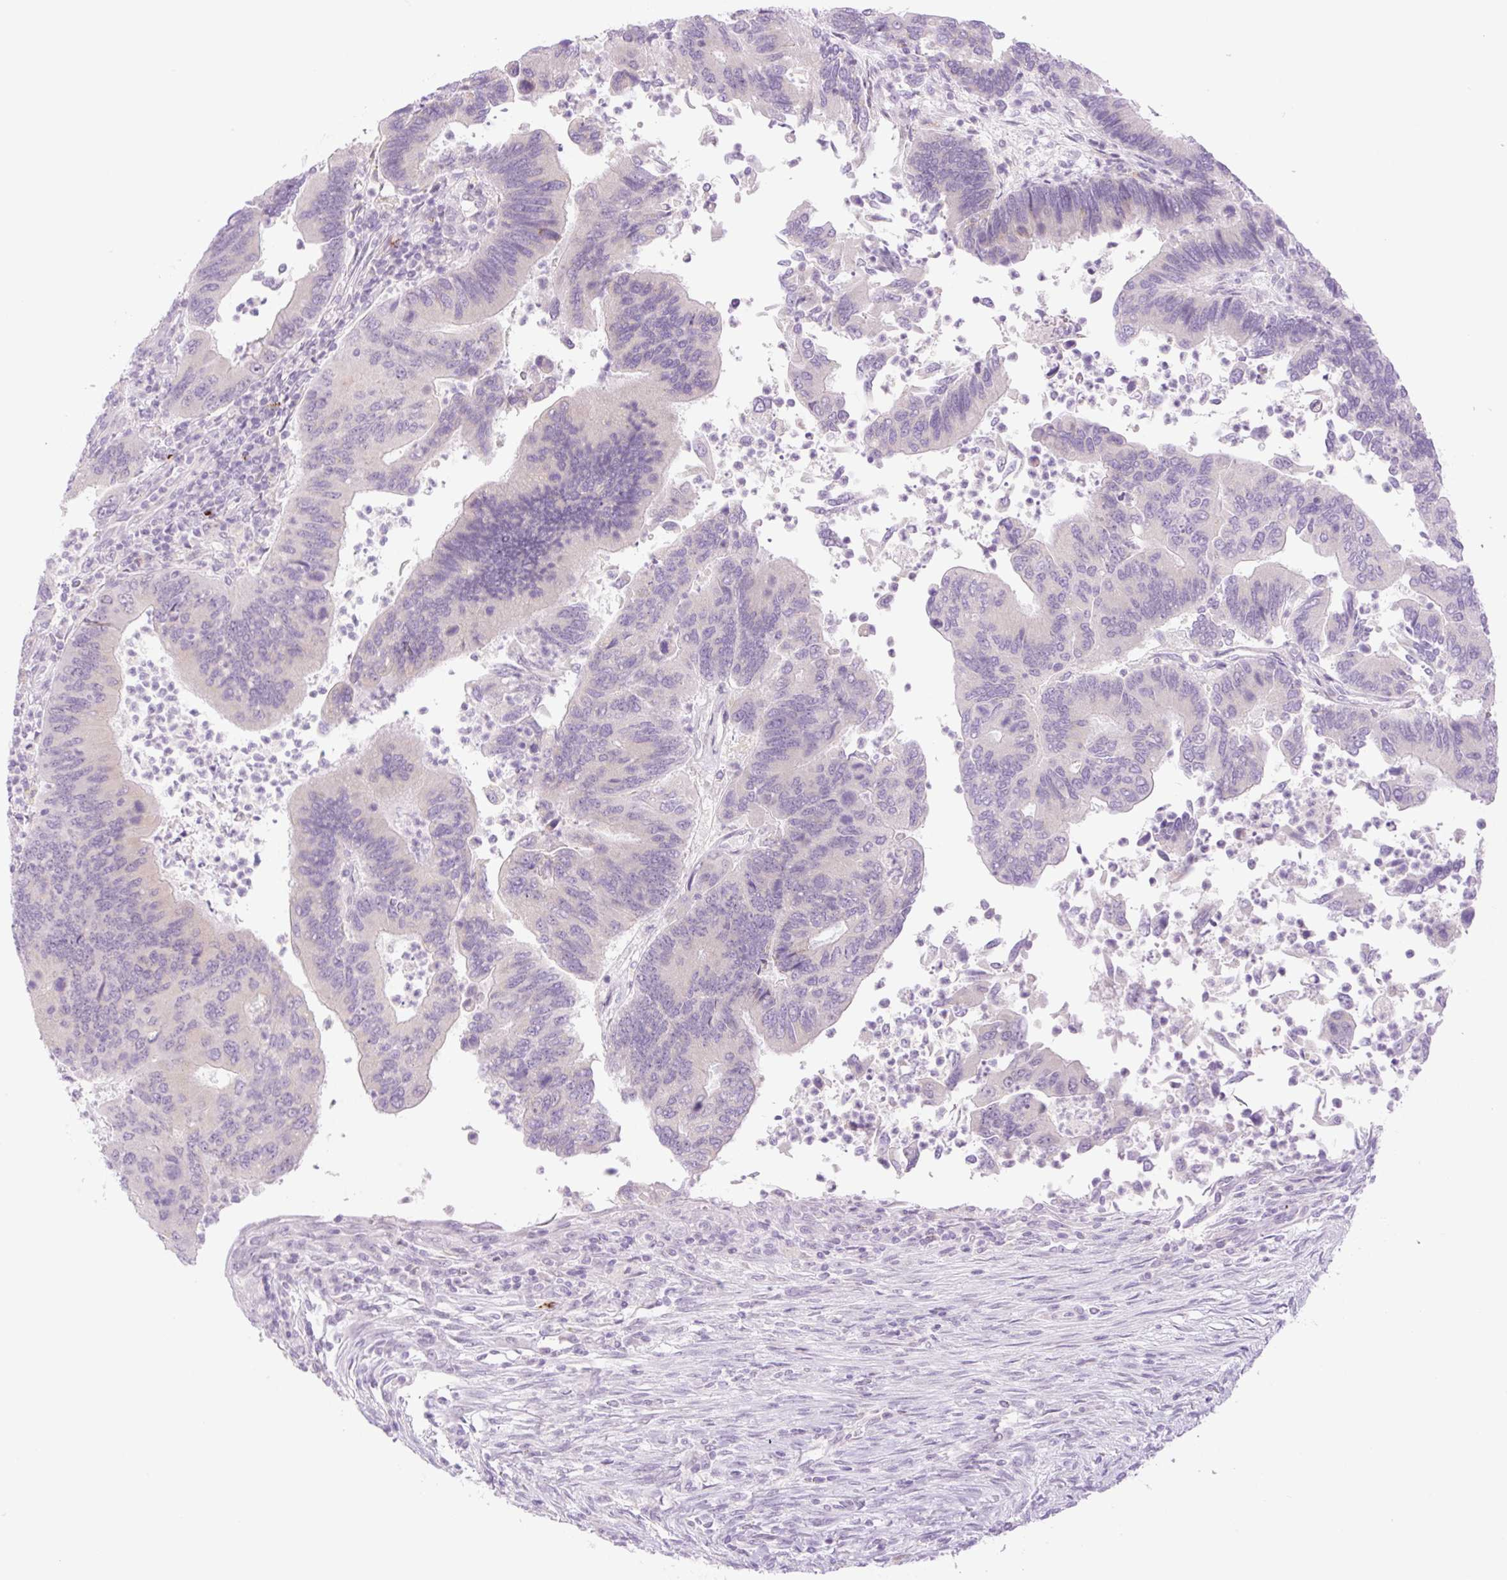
{"staining": {"intensity": "negative", "quantity": "none", "location": "none"}, "tissue": "colorectal cancer", "cell_type": "Tumor cells", "image_type": "cancer", "snomed": [{"axis": "morphology", "description": "Adenocarcinoma, NOS"}, {"axis": "topography", "description": "Colon"}], "caption": "DAB (3,3'-diaminobenzidine) immunohistochemical staining of human colorectal cancer shows no significant positivity in tumor cells.", "gene": "SPRYD4", "patient": {"sex": "female", "age": 67}}